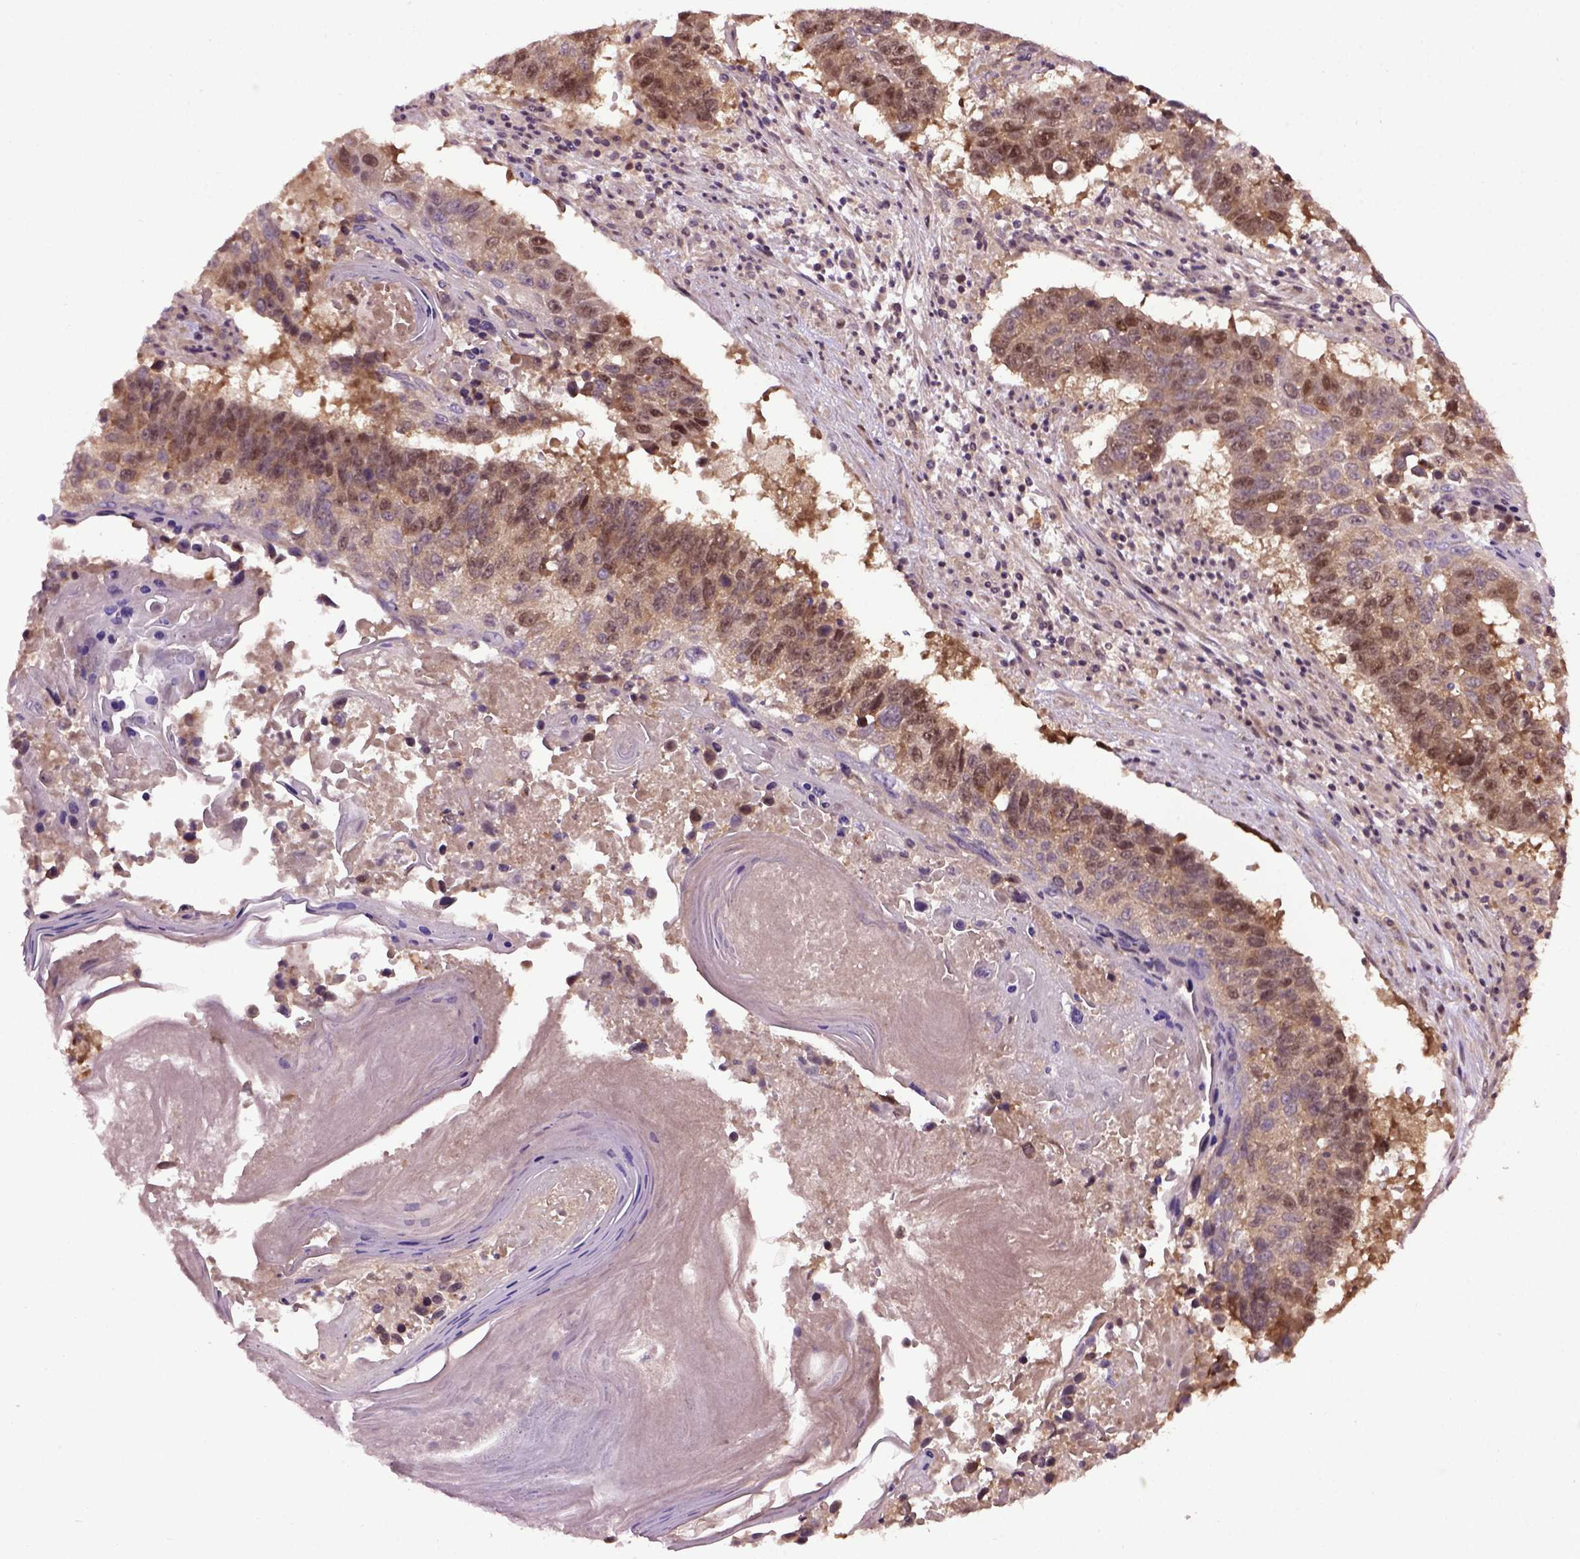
{"staining": {"intensity": "moderate", "quantity": ">75%", "location": "cytoplasmic/membranous,nuclear"}, "tissue": "lung cancer", "cell_type": "Tumor cells", "image_type": "cancer", "snomed": [{"axis": "morphology", "description": "Squamous cell carcinoma, NOS"}, {"axis": "topography", "description": "Lung"}], "caption": "Immunohistochemical staining of human lung cancer exhibits moderate cytoplasmic/membranous and nuclear protein expression in approximately >75% of tumor cells.", "gene": "WDR48", "patient": {"sex": "male", "age": 73}}